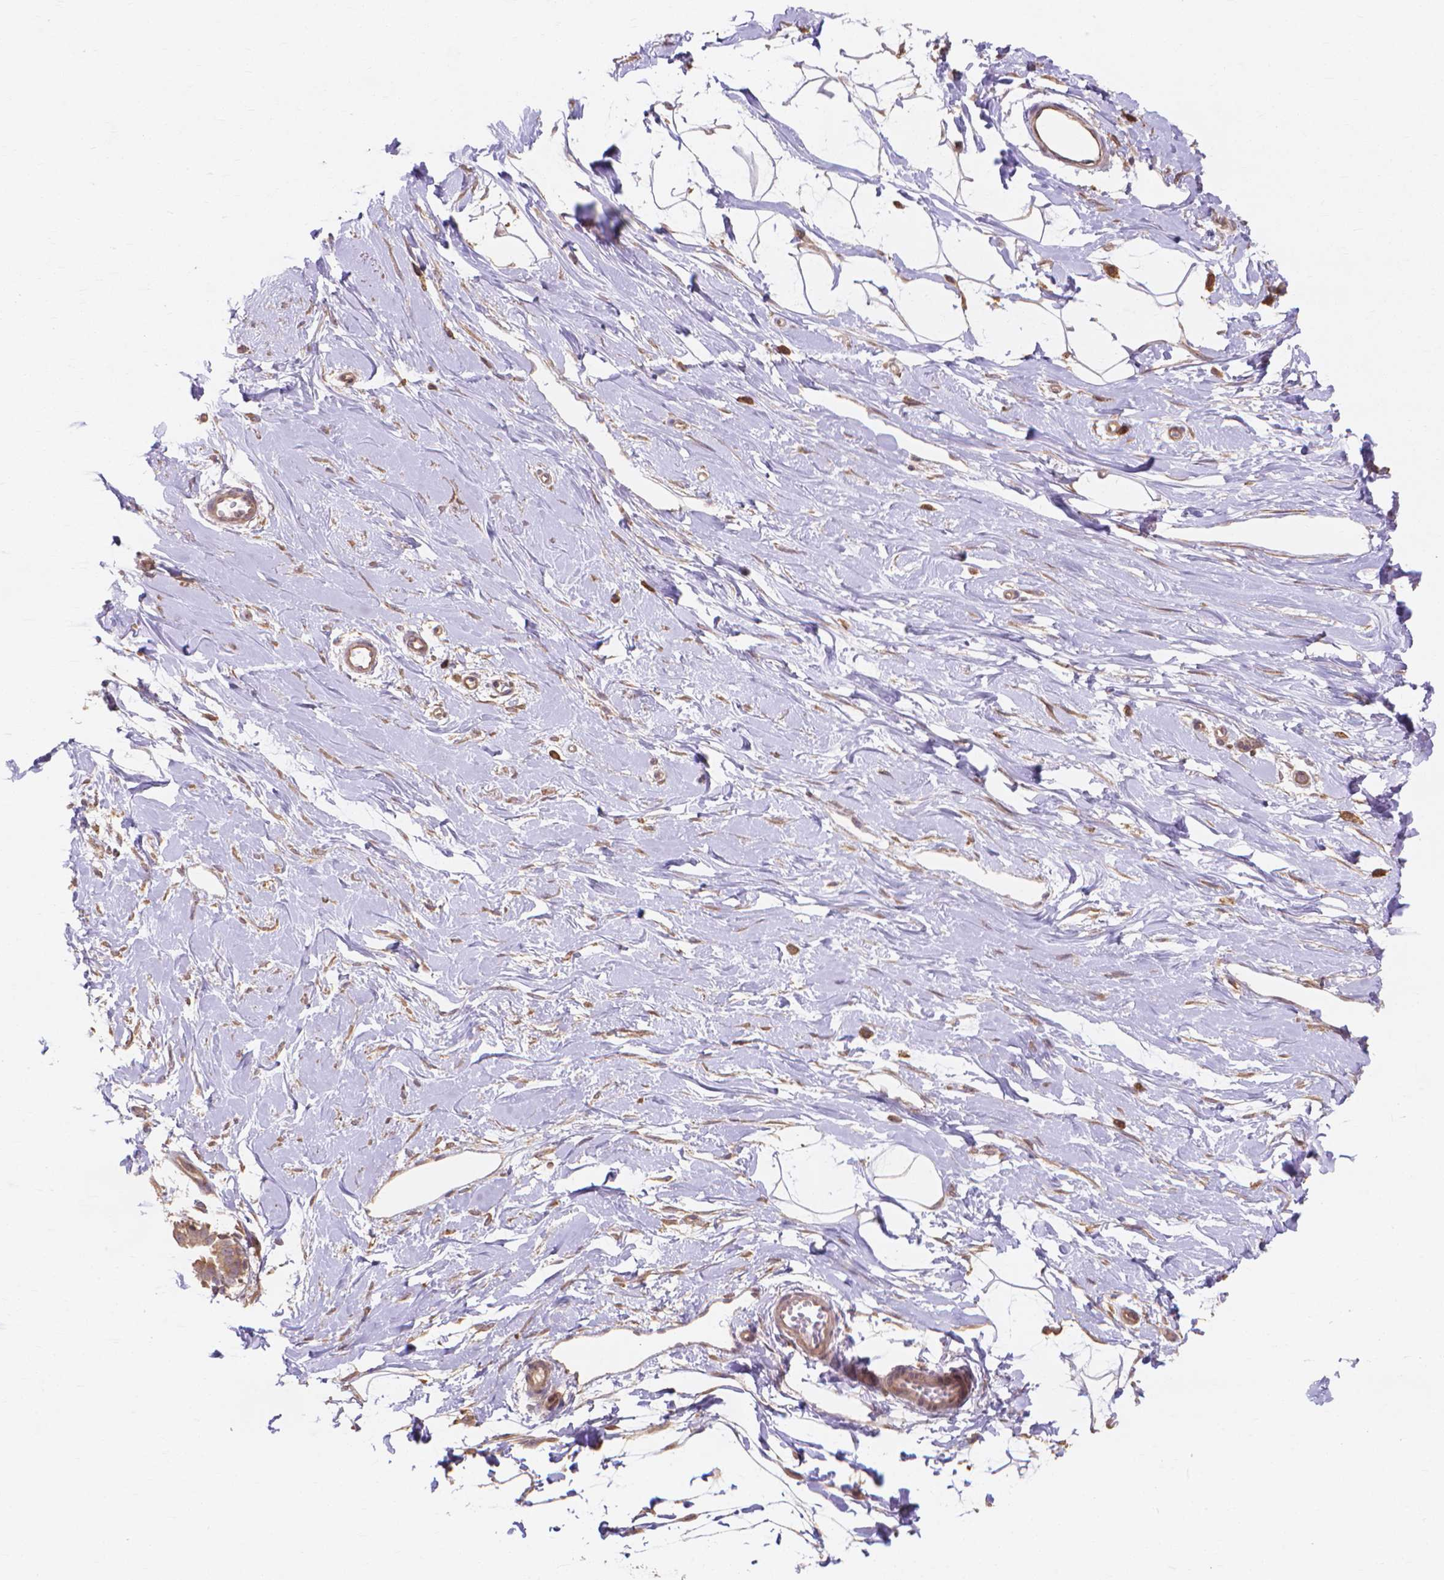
{"staining": {"intensity": "weak", "quantity": ">75%", "location": "cytoplasmic/membranous"}, "tissue": "breast", "cell_type": "Adipocytes", "image_type": "normal", "snomed": [{"axis": "morphology", "description": "Normal tissue, NOS"}, {"axis": "topography", "description": "Breast"}], "caption": "The immunohistochemical stain shows weak cytoplasmic/membranous positivity in adipocytes of normal breast. Immunohistochemistry stains the protein in brown and the nuclei are stained blue.", "gene": "TAB2", "patient": {"sex": "female", "age": 49}}